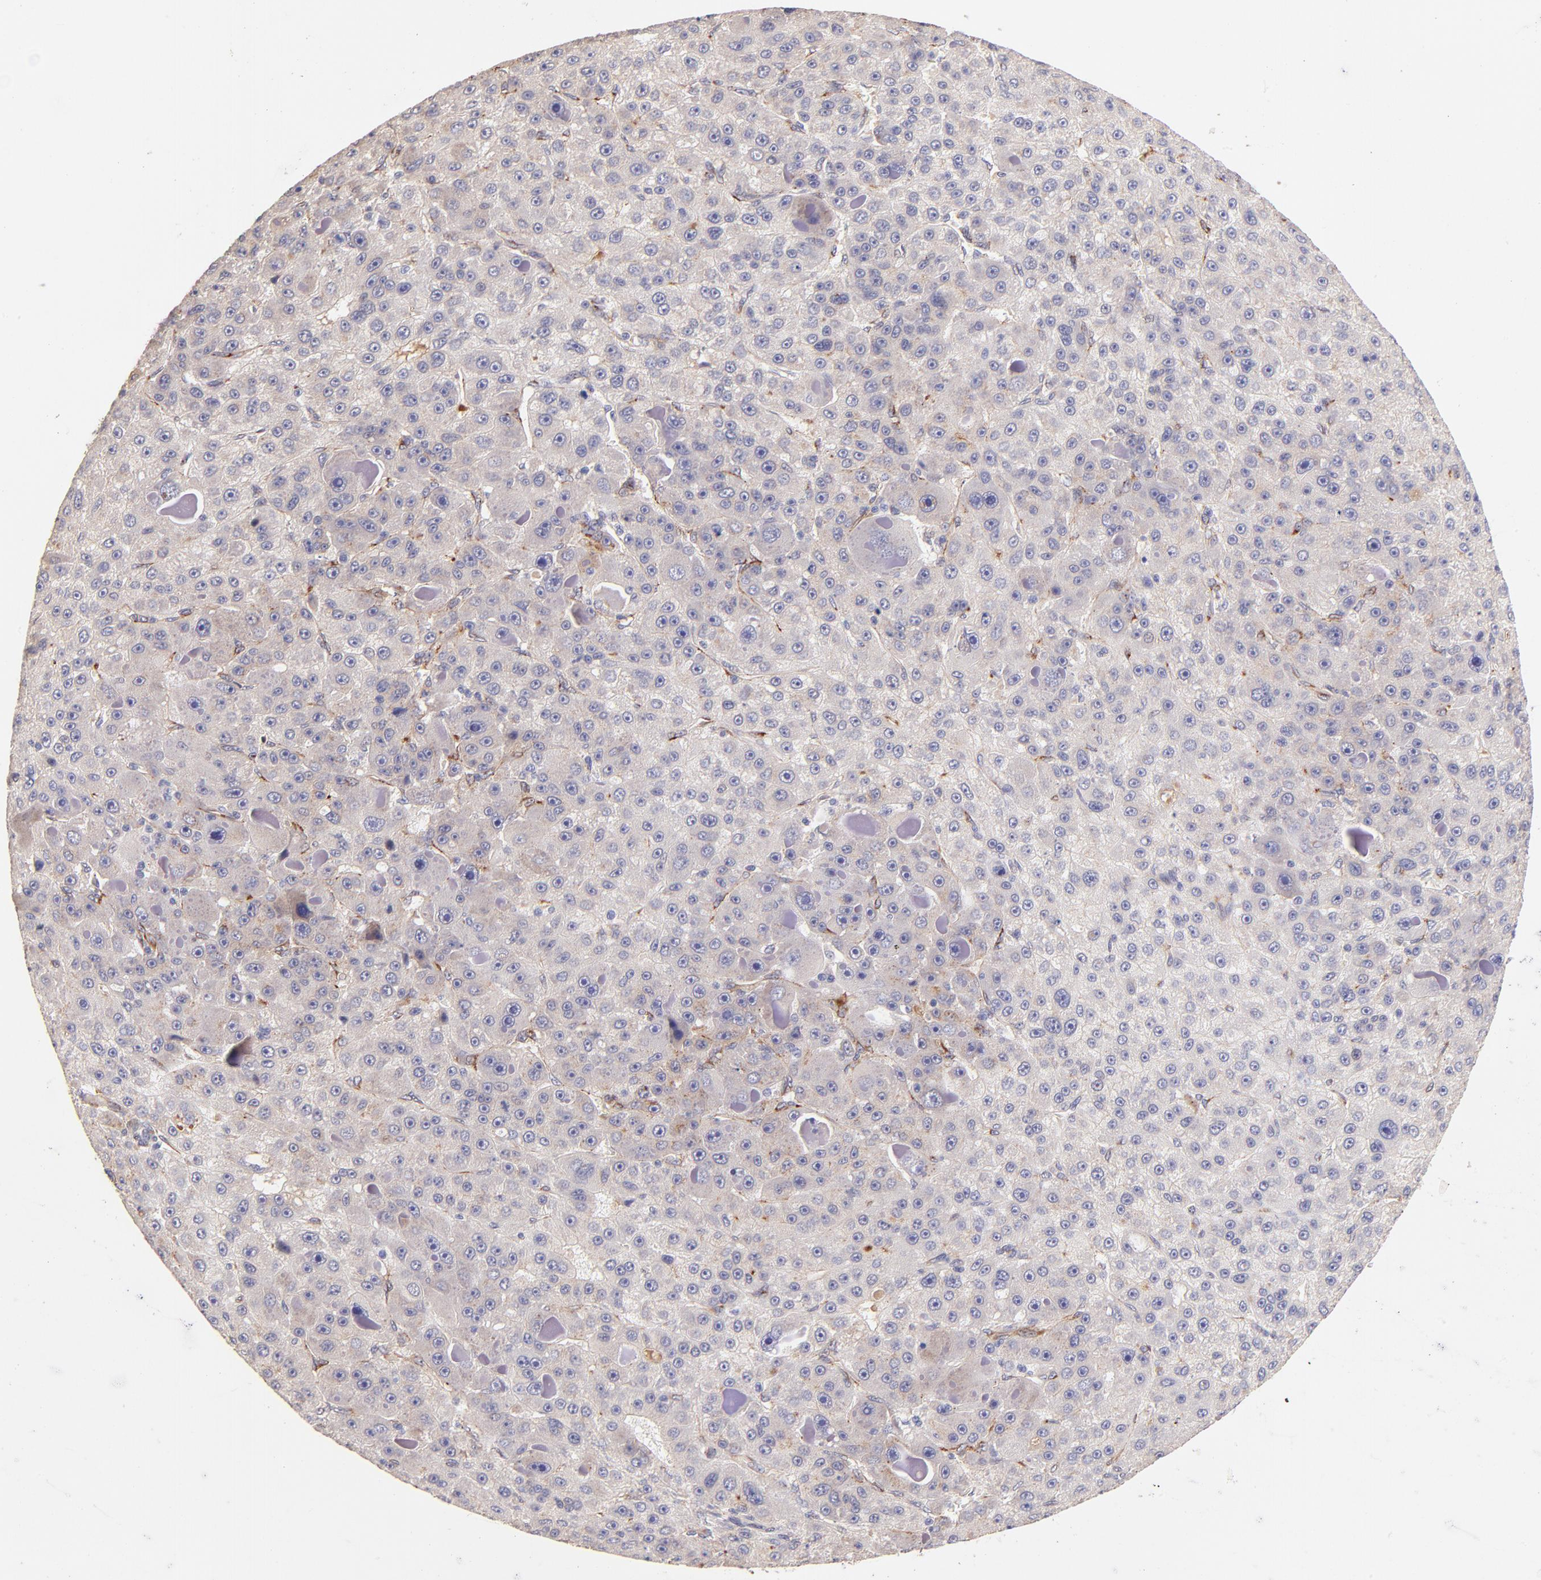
{"staining": {"intensity": "negative", "quantity": "none", "location": "none"}, "tissue": "liver cancer", "cell_type": "Tumor cells", "image_type": "cancer", "snomed": [{"axis": "morphology", "description": "Carcinoma, Hepatocellular, NOS"}, {"axis": "topography", "description": "Liver"}], "caption": "Protein analysis of liver cancer displays no significant expression in tumor cells.", "gene": "SPARC", "patient": {"sex": "male", "age": 76}}